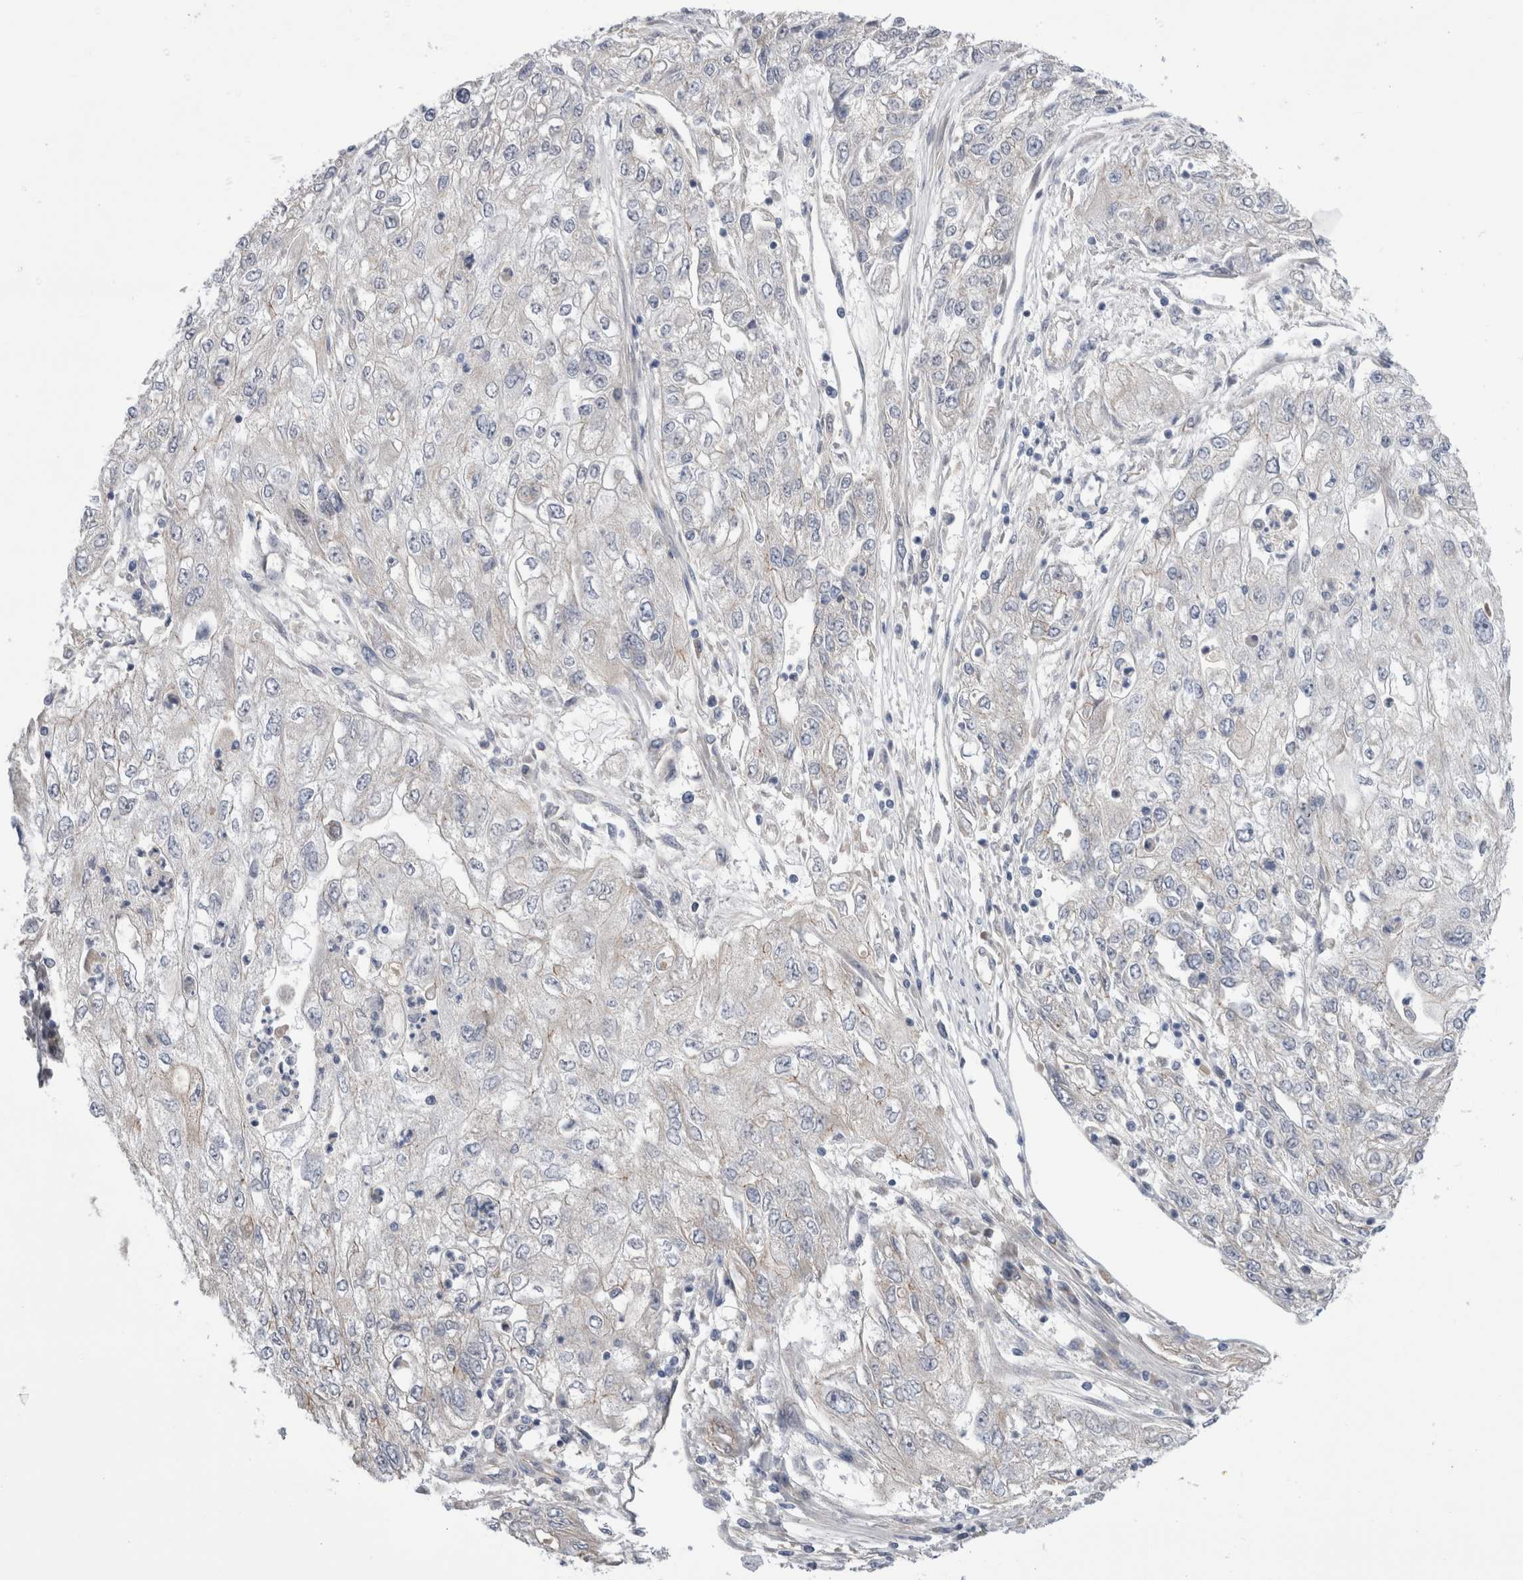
{"staining": {"intensity": "negative", "quantity": "none", "location": "none"}, "tissue": "endometrial cancer", "cell_type": "Tumor cells", "image_type": "cancer", "snomed": [{"axis": "morphology", "description": "Adenocarcinoma, NOS"}, {"axis": "topography", "description": "Endometrium"}], "caption": "Immunohistochemical staining of endometrial adenocarcinoma displays no significant expression in tumor cells.", "gene": "TAFA5", "patient": {"sex": "female", "age": 49}}